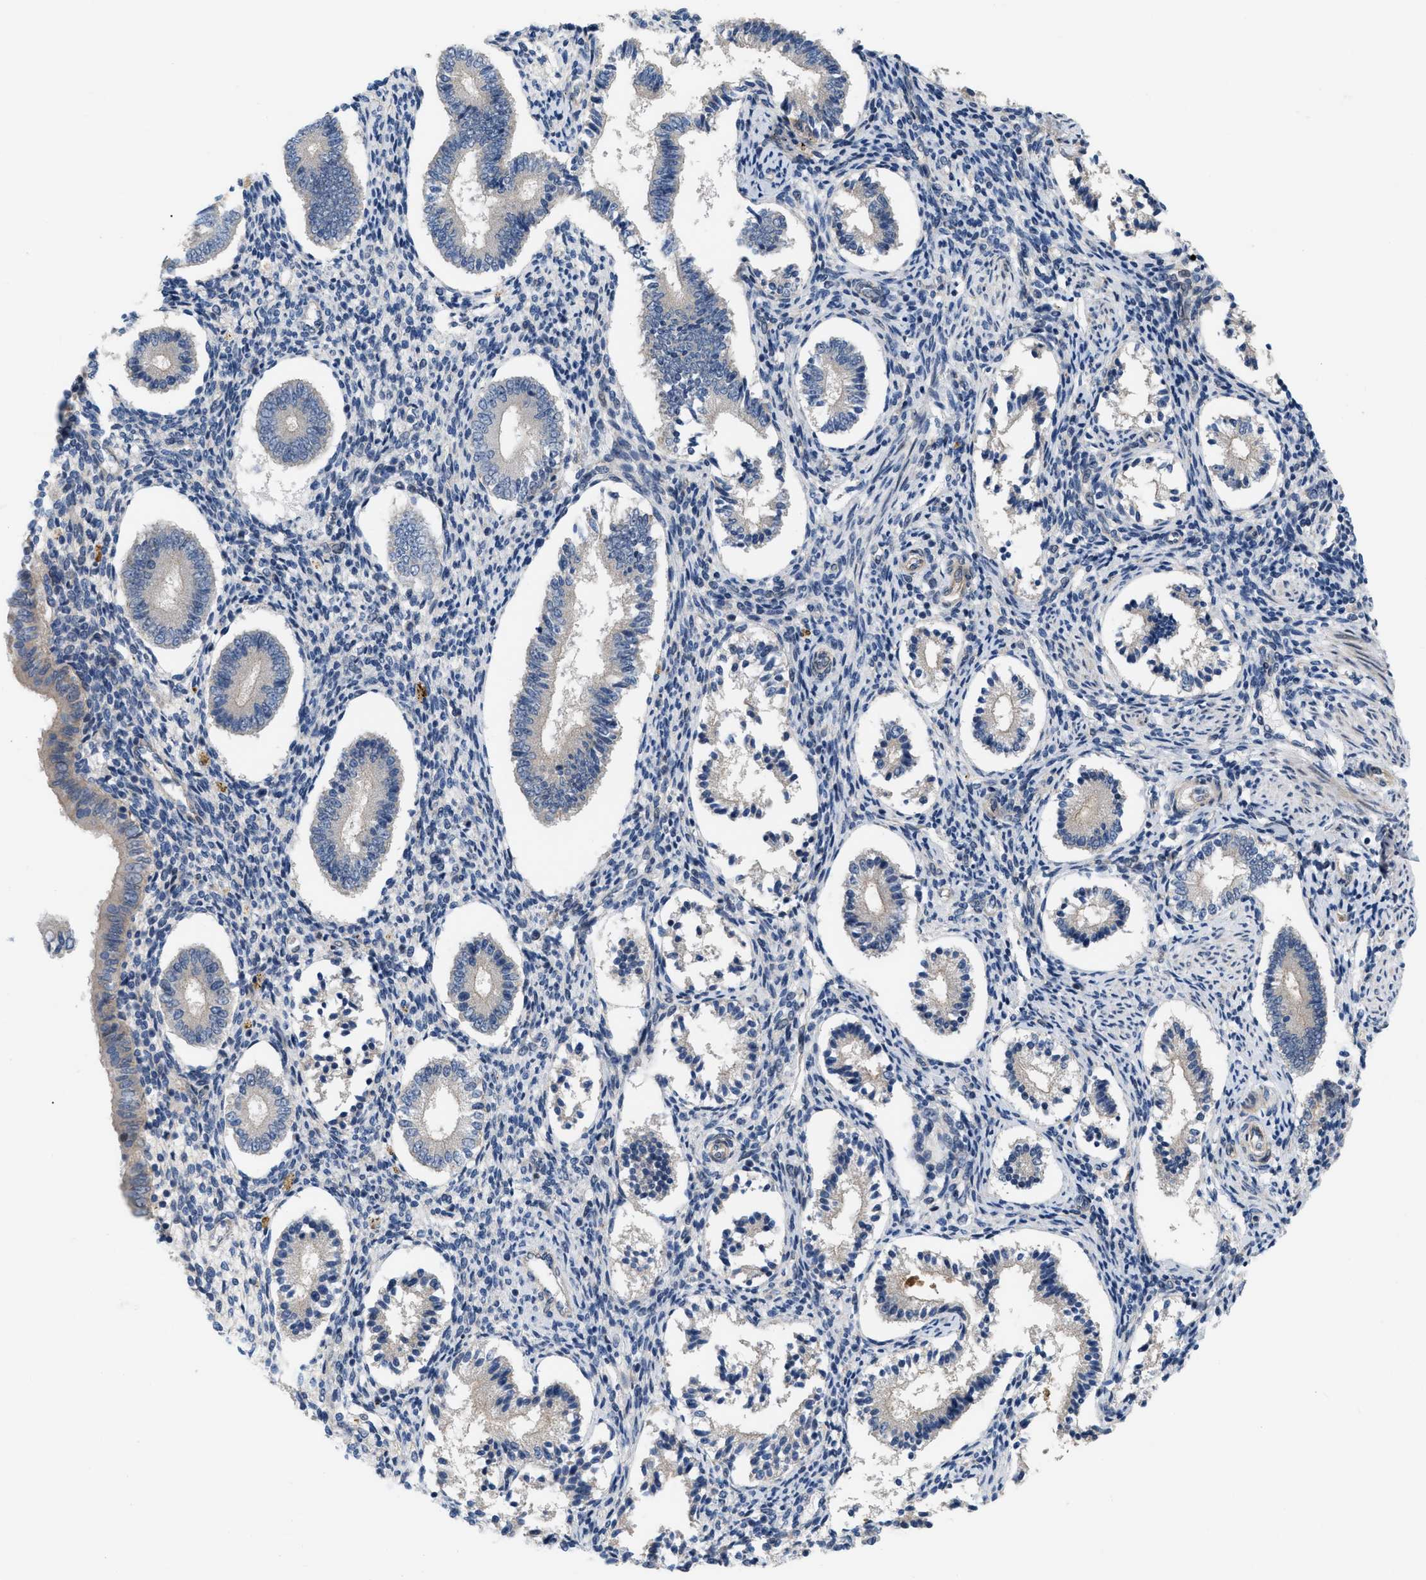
{"staining": {"intensity": "negative", "quantity": "none", "location": "none"}, "tissue": "endometrium", "cell_type": "Cells in endometrial stroma", "image_type": "normal", "snomed": [{"axis": "morphology", "description": "Normal tissue, NOS"}, {"axis": "topography", "description": "Endometrium"}], "caption": "Human endometrium stained for a protein using immunohistochemistry (IHC) reveals no positivity in cells in endometrial stroma.", "gene": "NDEL1", "patient": {"sex": "female", "age": 42}}